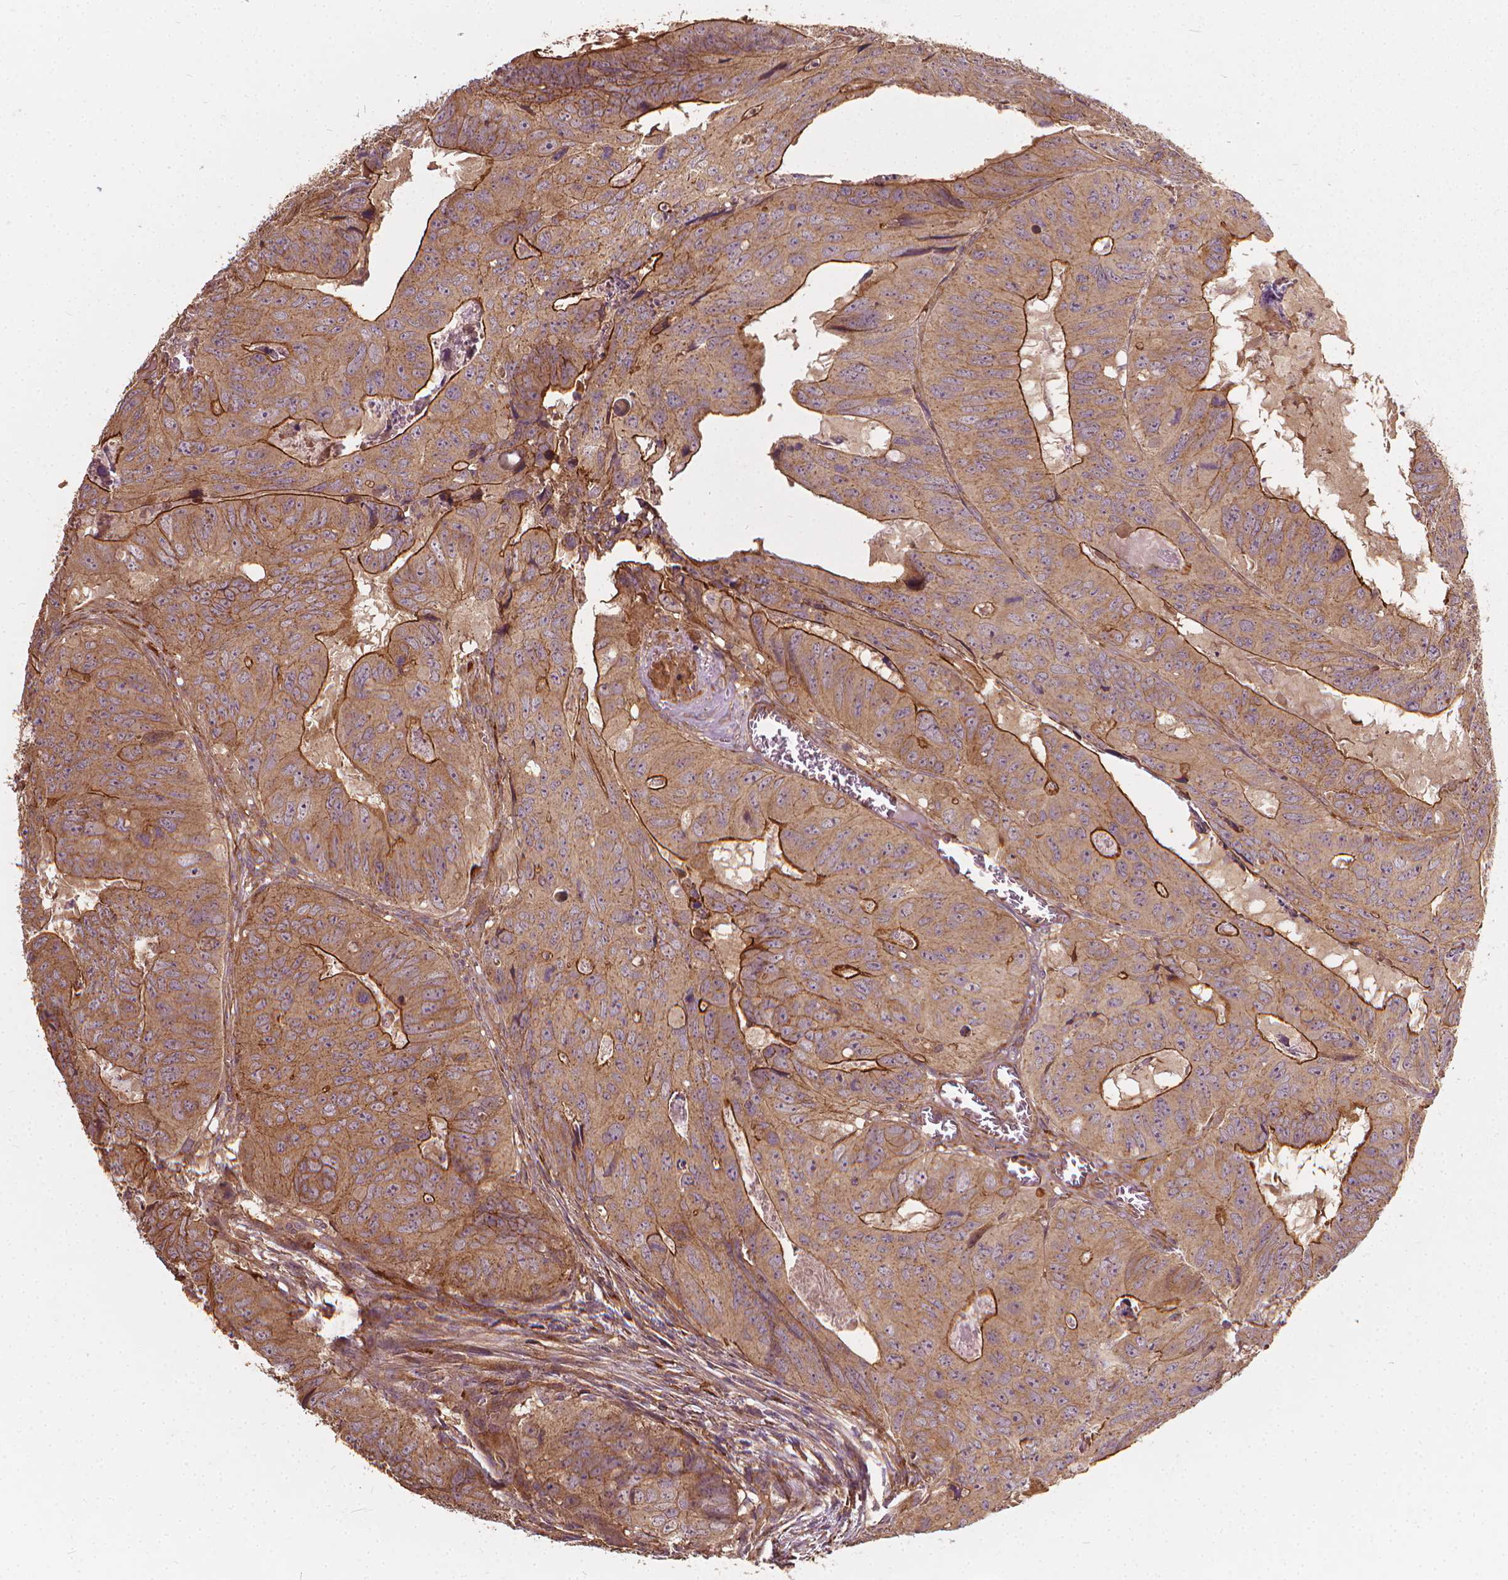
{"staining": {"intensity": "moderate", "quantity": ">75%", "location": "cytoplasmic/membranous"}, "tissue": "colorectal cancer", "cell_type": "Tumor cells", "image_type": "cancer", "snomed": [{"axis": "morphology", "description": "Adenocarcinoma, NOS"}, {"axis": "topography", "description": "Colon"}], "caption": "Protein analysis of colorectal cancer tissue shows moderate cytoplasmic/membranous positivity in about >75% of tumor cells. (Stains: DAB (3,3'-diaminobenzidine) in brown, nuclei in blue, Microscopy: brightfield microscopy at high magnification).", "gene": "UBXN2A", "patient": {"sex": "male", "age": 79}}